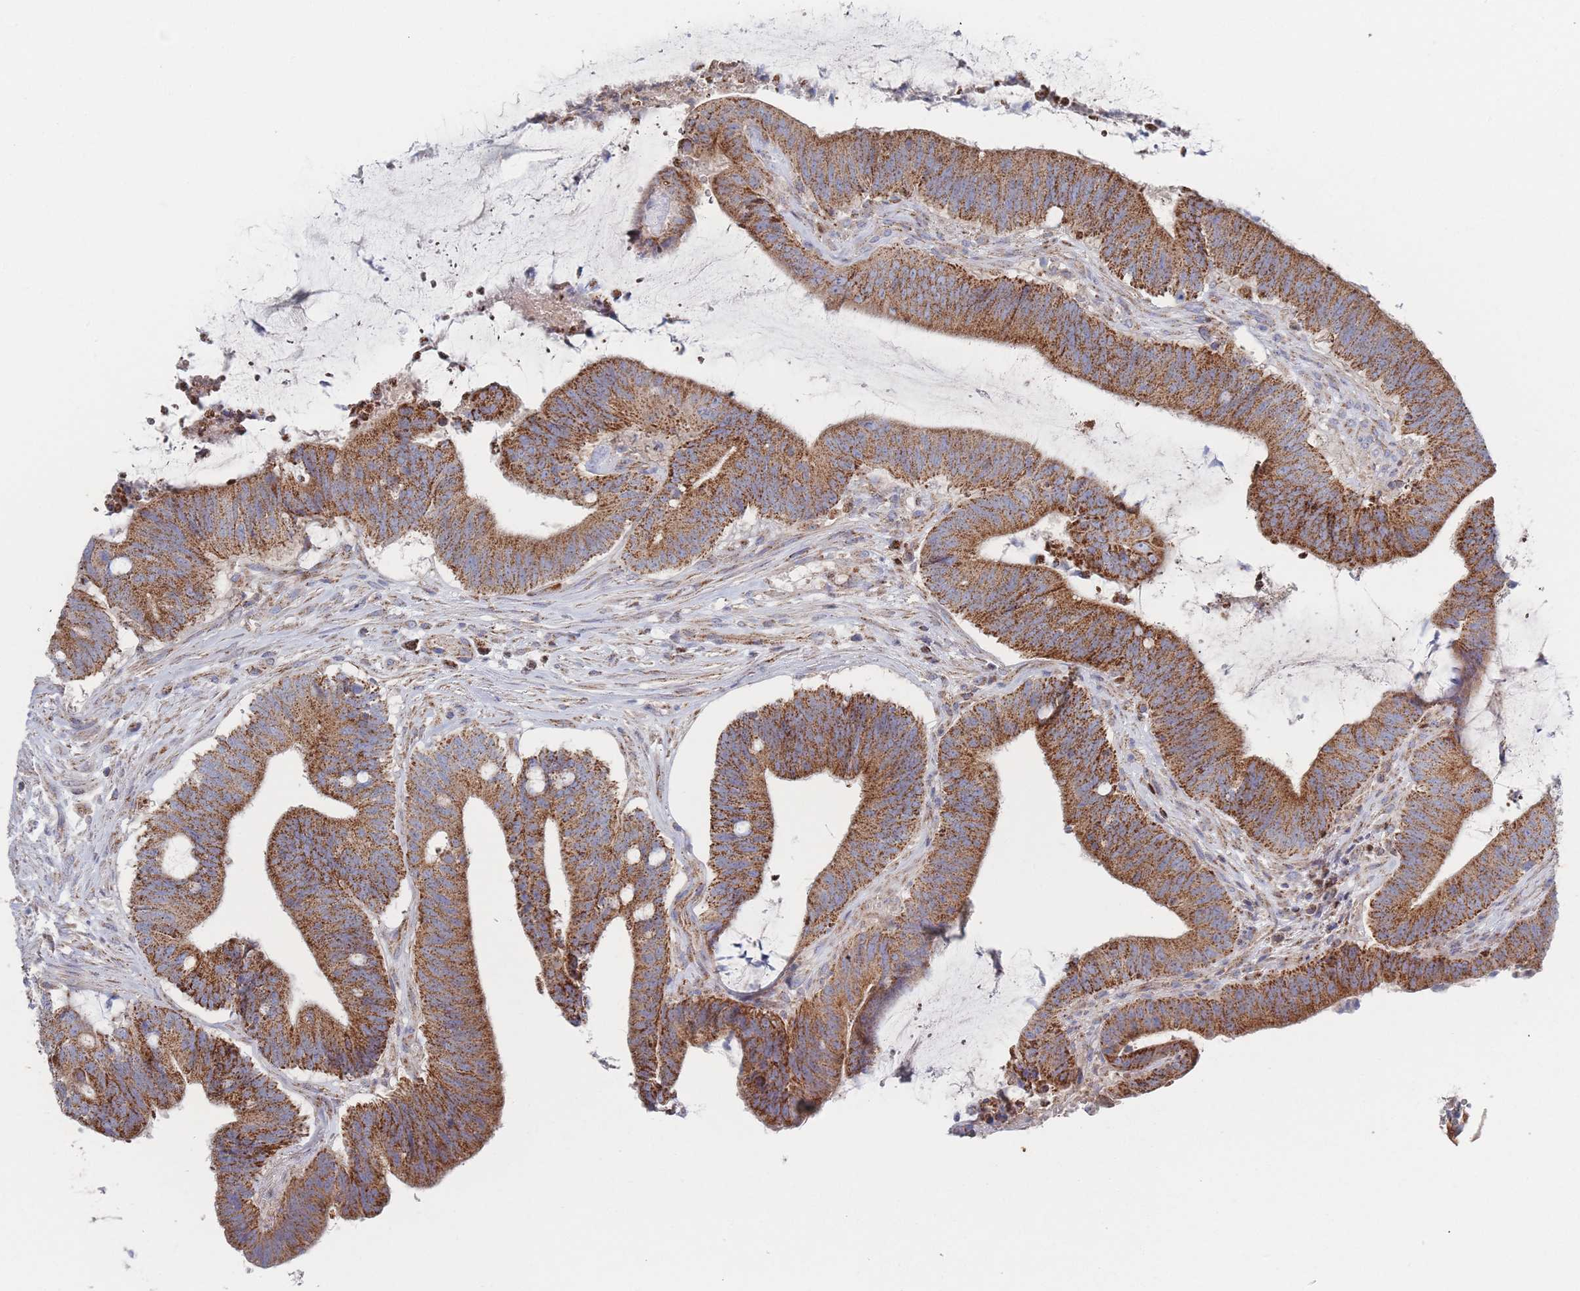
{"staining": {"intensity": "moderate", "quantity": ">75%", "location": "cytoplasmic/membranous"}, "tissue": "colorectal cancer", "cell_type": "Tumor cells", "image_type": "cancer", "snomed": [{"axis": "morphology", "description": "Adenocarcinoma, NOS"}, {"axis": "topography", "description": "Colon"}], "caption": "Protein analysis of colorectal cancer tissue reveals moderate cytoplasmic/membranous expression in approximately >75% of tumor cells.", "gene": "IKZF4", "patient": {"sex": "female", "age": 43}}